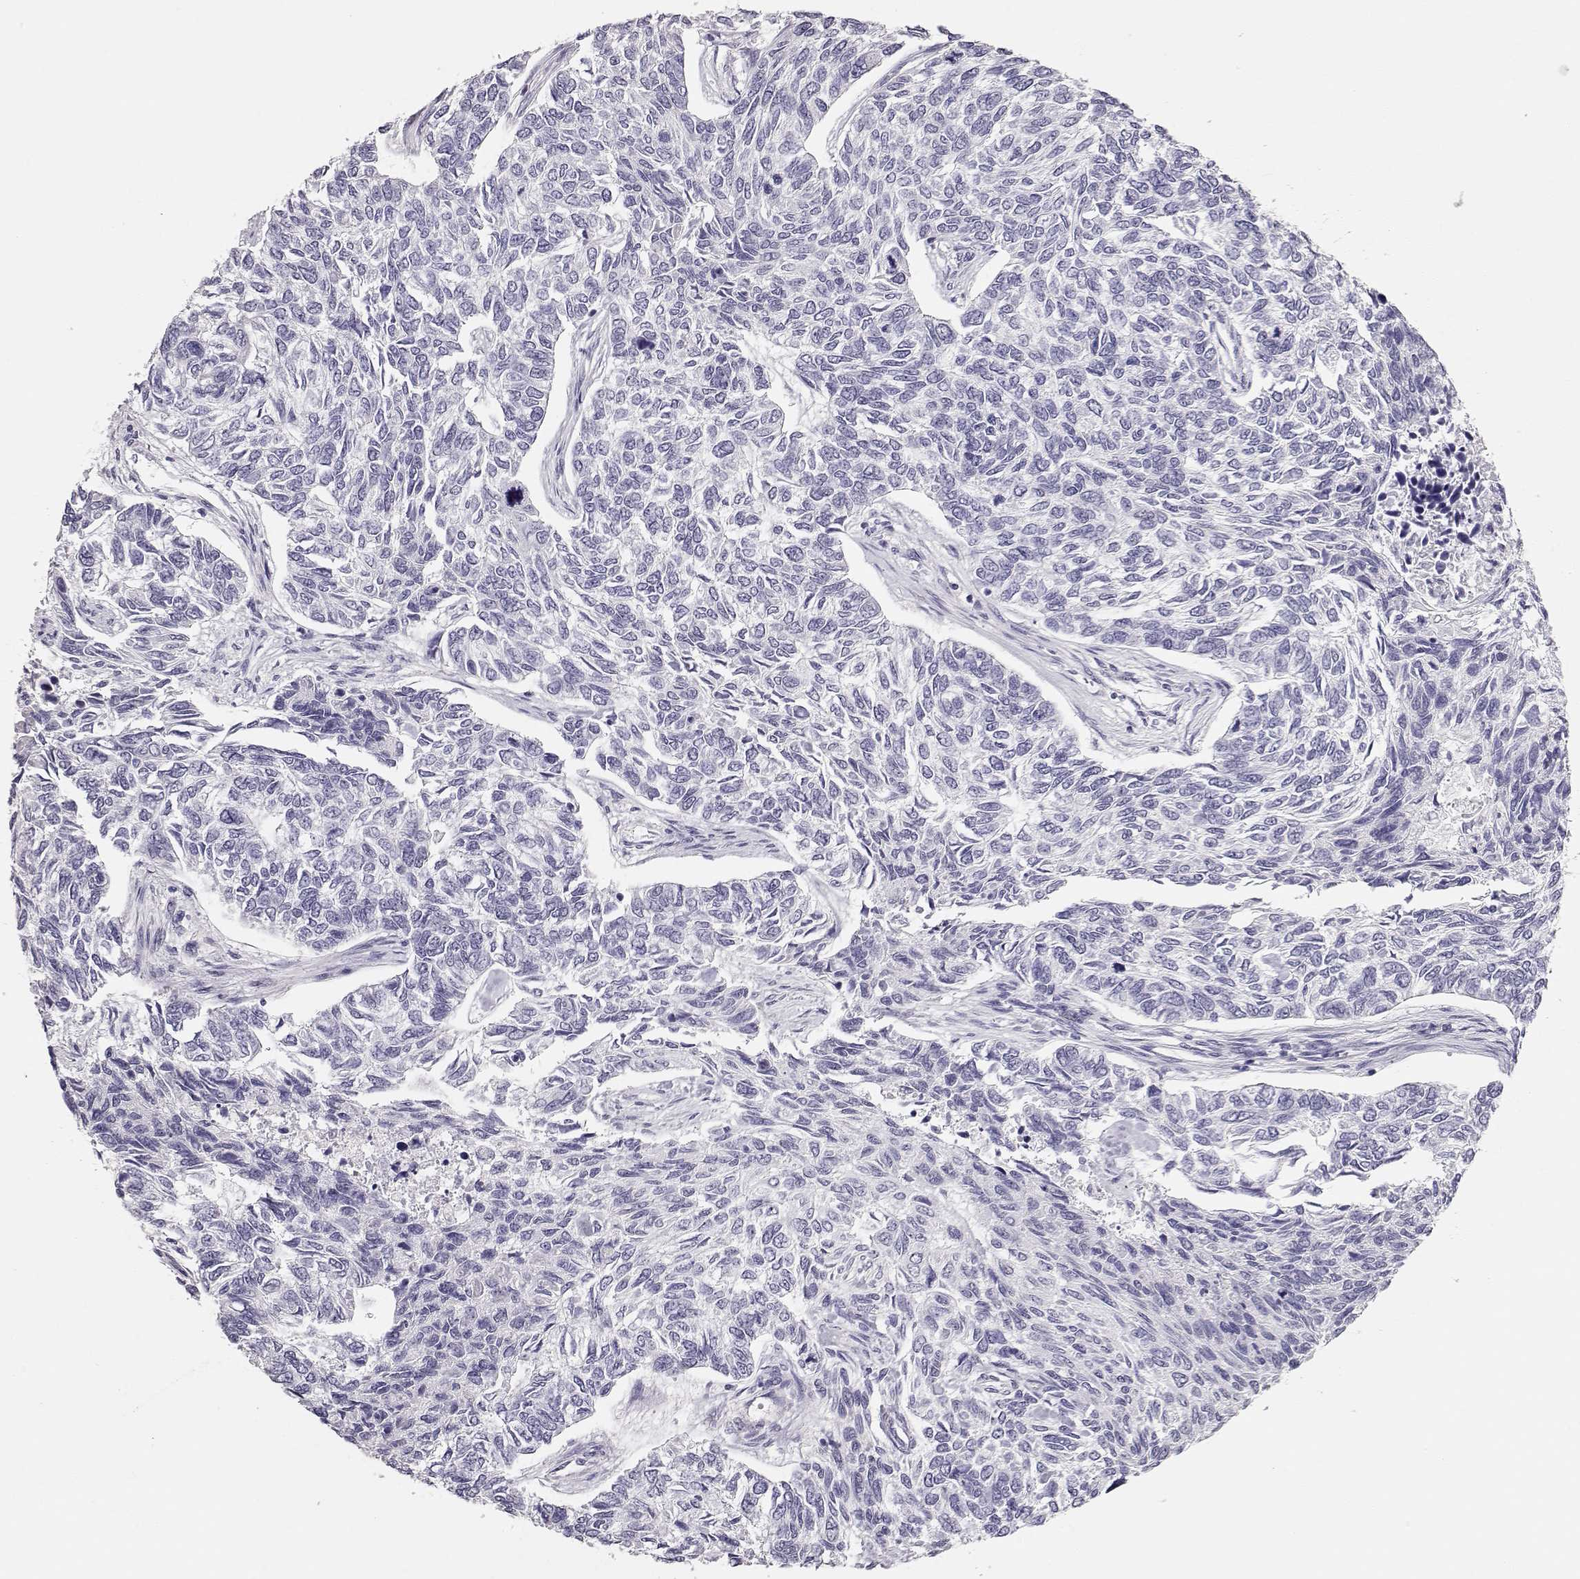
{"staining": {"intensity": "negative", "quantity": "none", "location": "none"}, "tissue": "skin cancer", "cell_type": "Tumor cells", "image_type": "cancer", "snomed": [{"axis": "morphology", "description": "Basal cell carcinoma"}, {"axis": "topography", "description": "Skin"}], "caption": "Human basal cell carcinoma (skin) stained for a protein using immunohistochemistry (IHC) displays no expression in tumor cells.", "gene": "MAGEC1", "patient": {"sex": "female", "age": 65}}